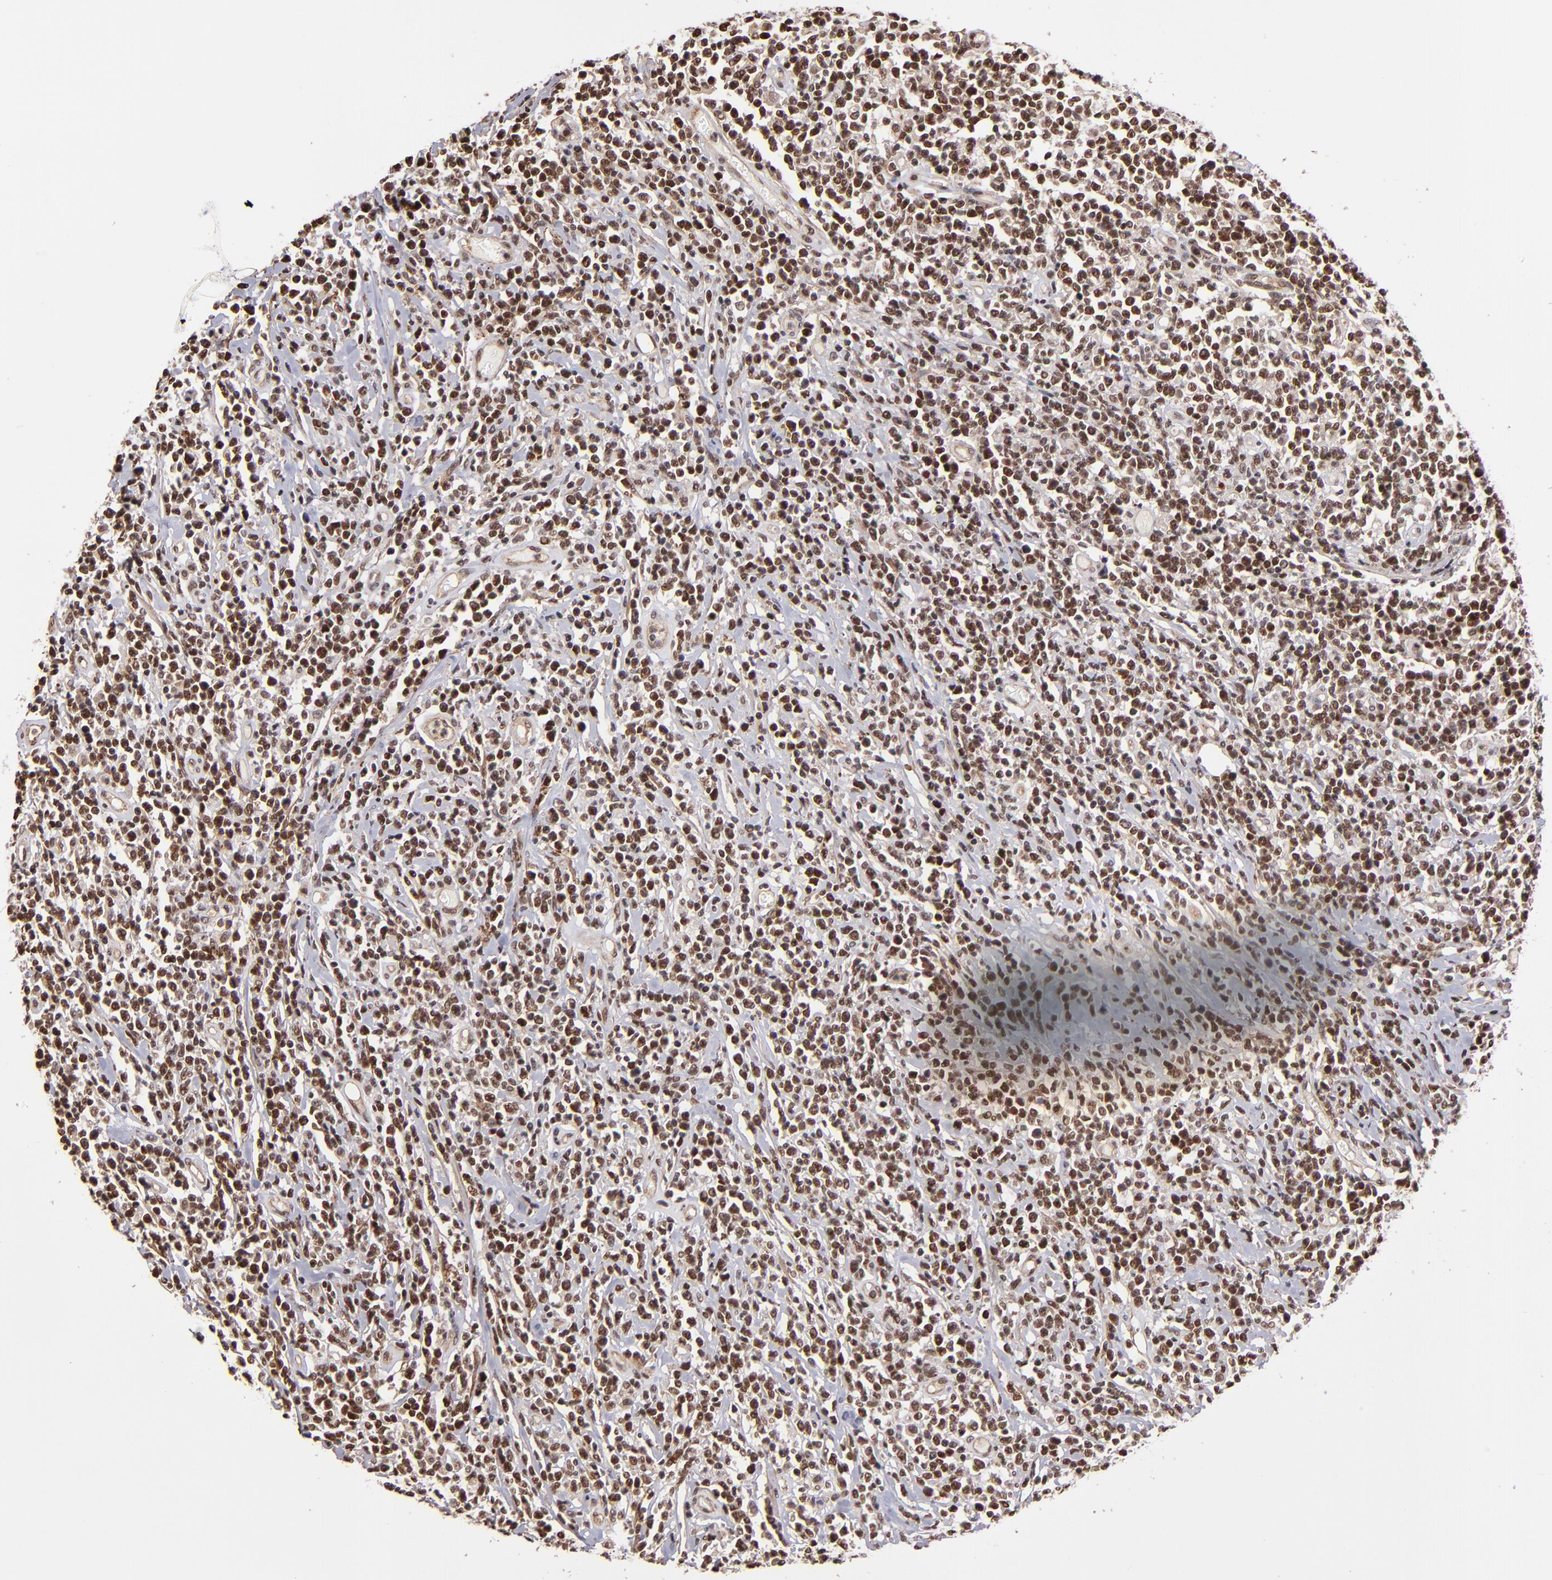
{"staining": {"intensity": "moderate", "quantity": ">75%", "location": "nuclear"}, "tissue": "lymphoma", "cell_type": "Tumor cells", "image_type": "cancer", "snomed": [{"axis": "morphology", "description": "Malignant lymphoma, non-Hodgkin's type, High grade"}, {"axis": "topography", "description": "Colon"}], "caption": "The histopathology image displays immunohistochemical staining of high-grade malignant lymphoma, non-Hodgkin's type. There is moderate nuclear positivity is seen in approximately >75% of tumor cells. (Stains: DAB in brown, nuclei in blue, Microscopy: brightfield microscopy at high magnification).", "gene": "TERF2", "patient": {"sex": "male", "age": 82}}